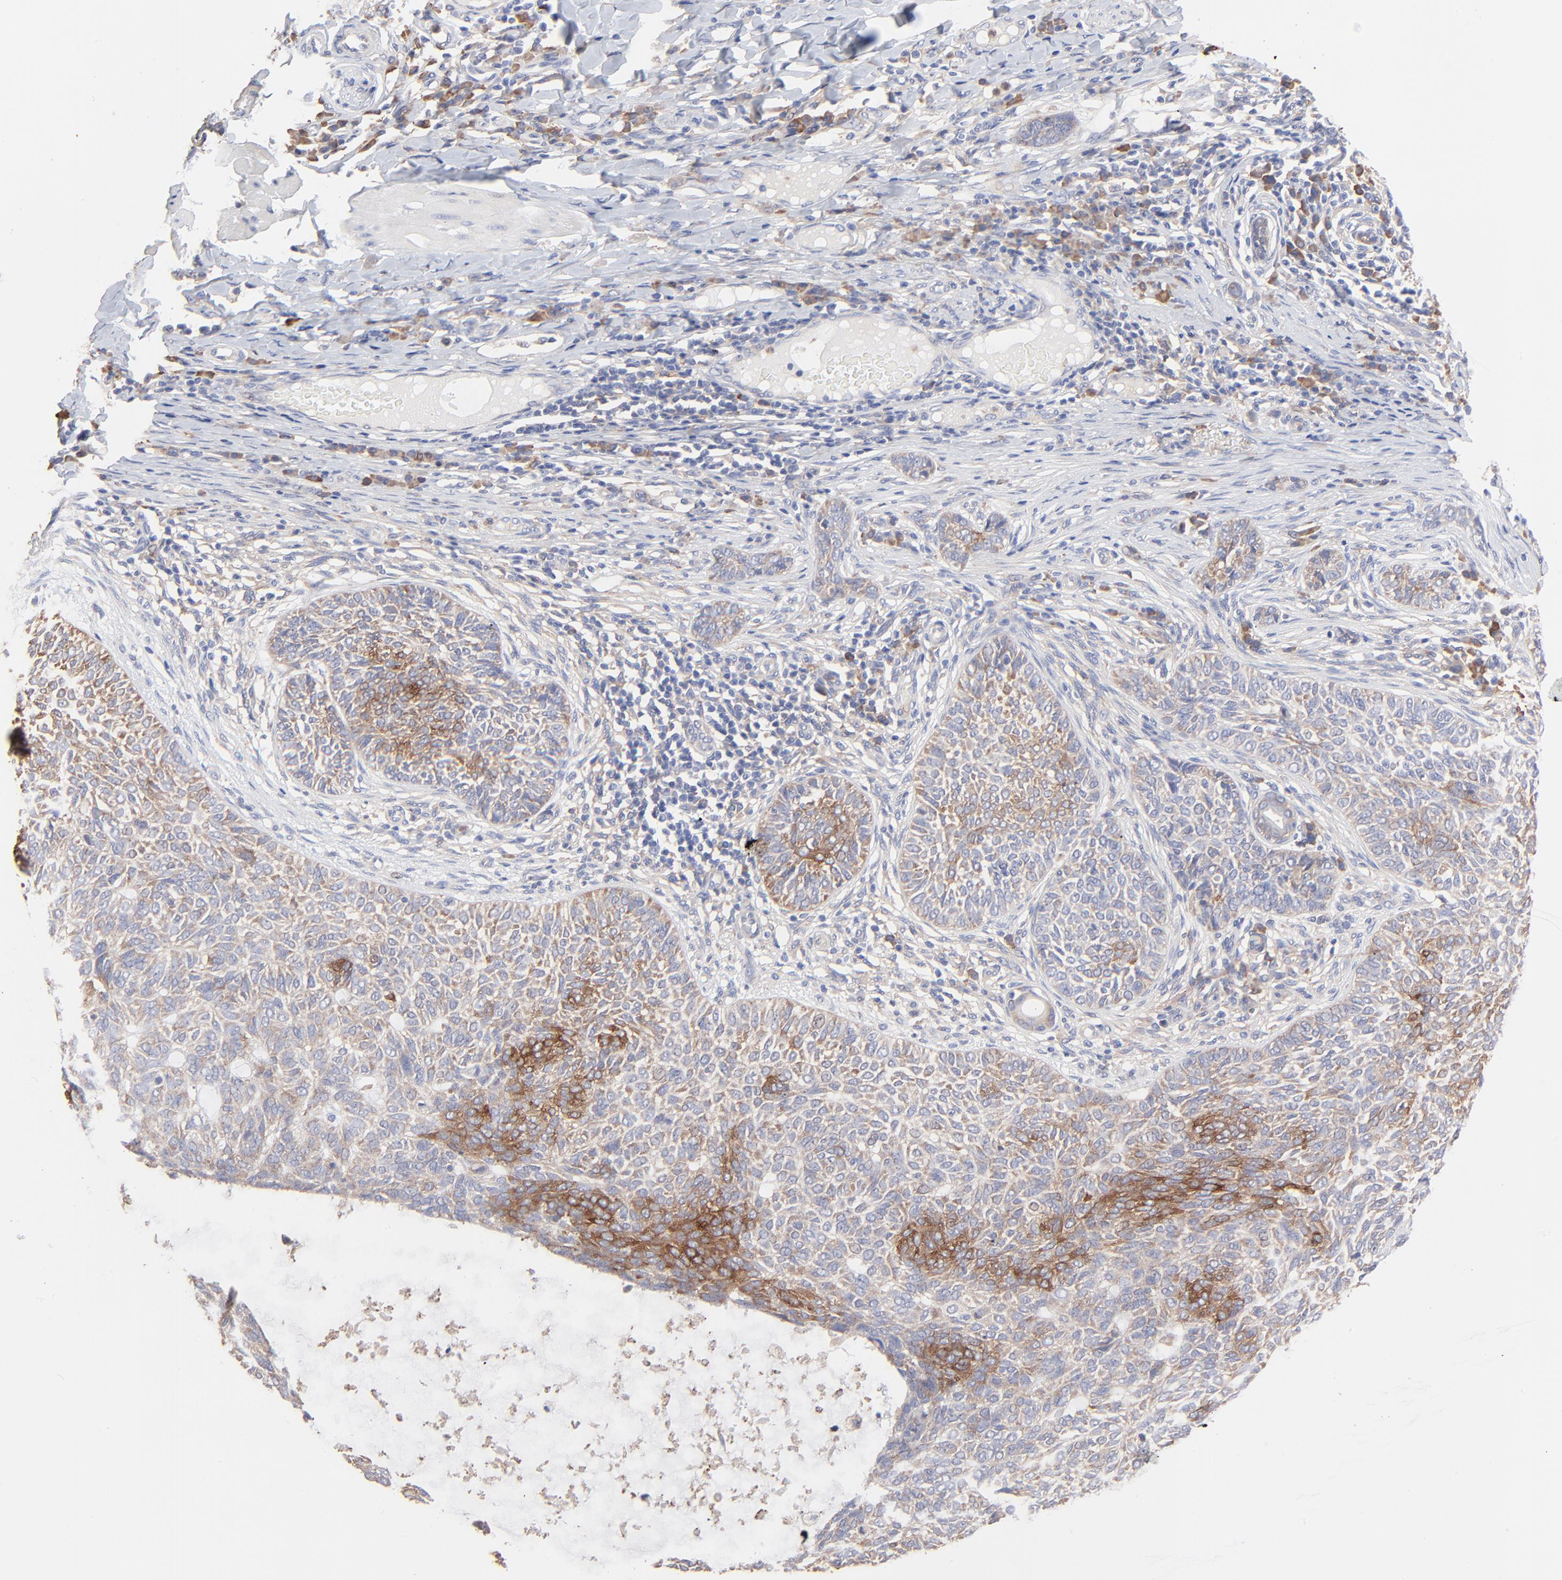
{"staining": {"intensity": "moderate", "quantity": "25%-75%", "location": "cytoplasmic/membranous"}, "tissue": "skin cancer", "cell_type": "Tumor cells", "image_type": "cancer", "snomed": [{"axis": "morphology", "description": "Basal cell carcinoma"}, {"axis": "topography", "description": "Skin"}], "caption": "Brown immunohistochemical staining in basal cell carcinoma (skin) shows moderate cytoplasmic/membranous staining in approximately 25%-75% of tumor cells.", "gene": "PPFIBP2", "patient": {"sex": "male", "age": 87}}